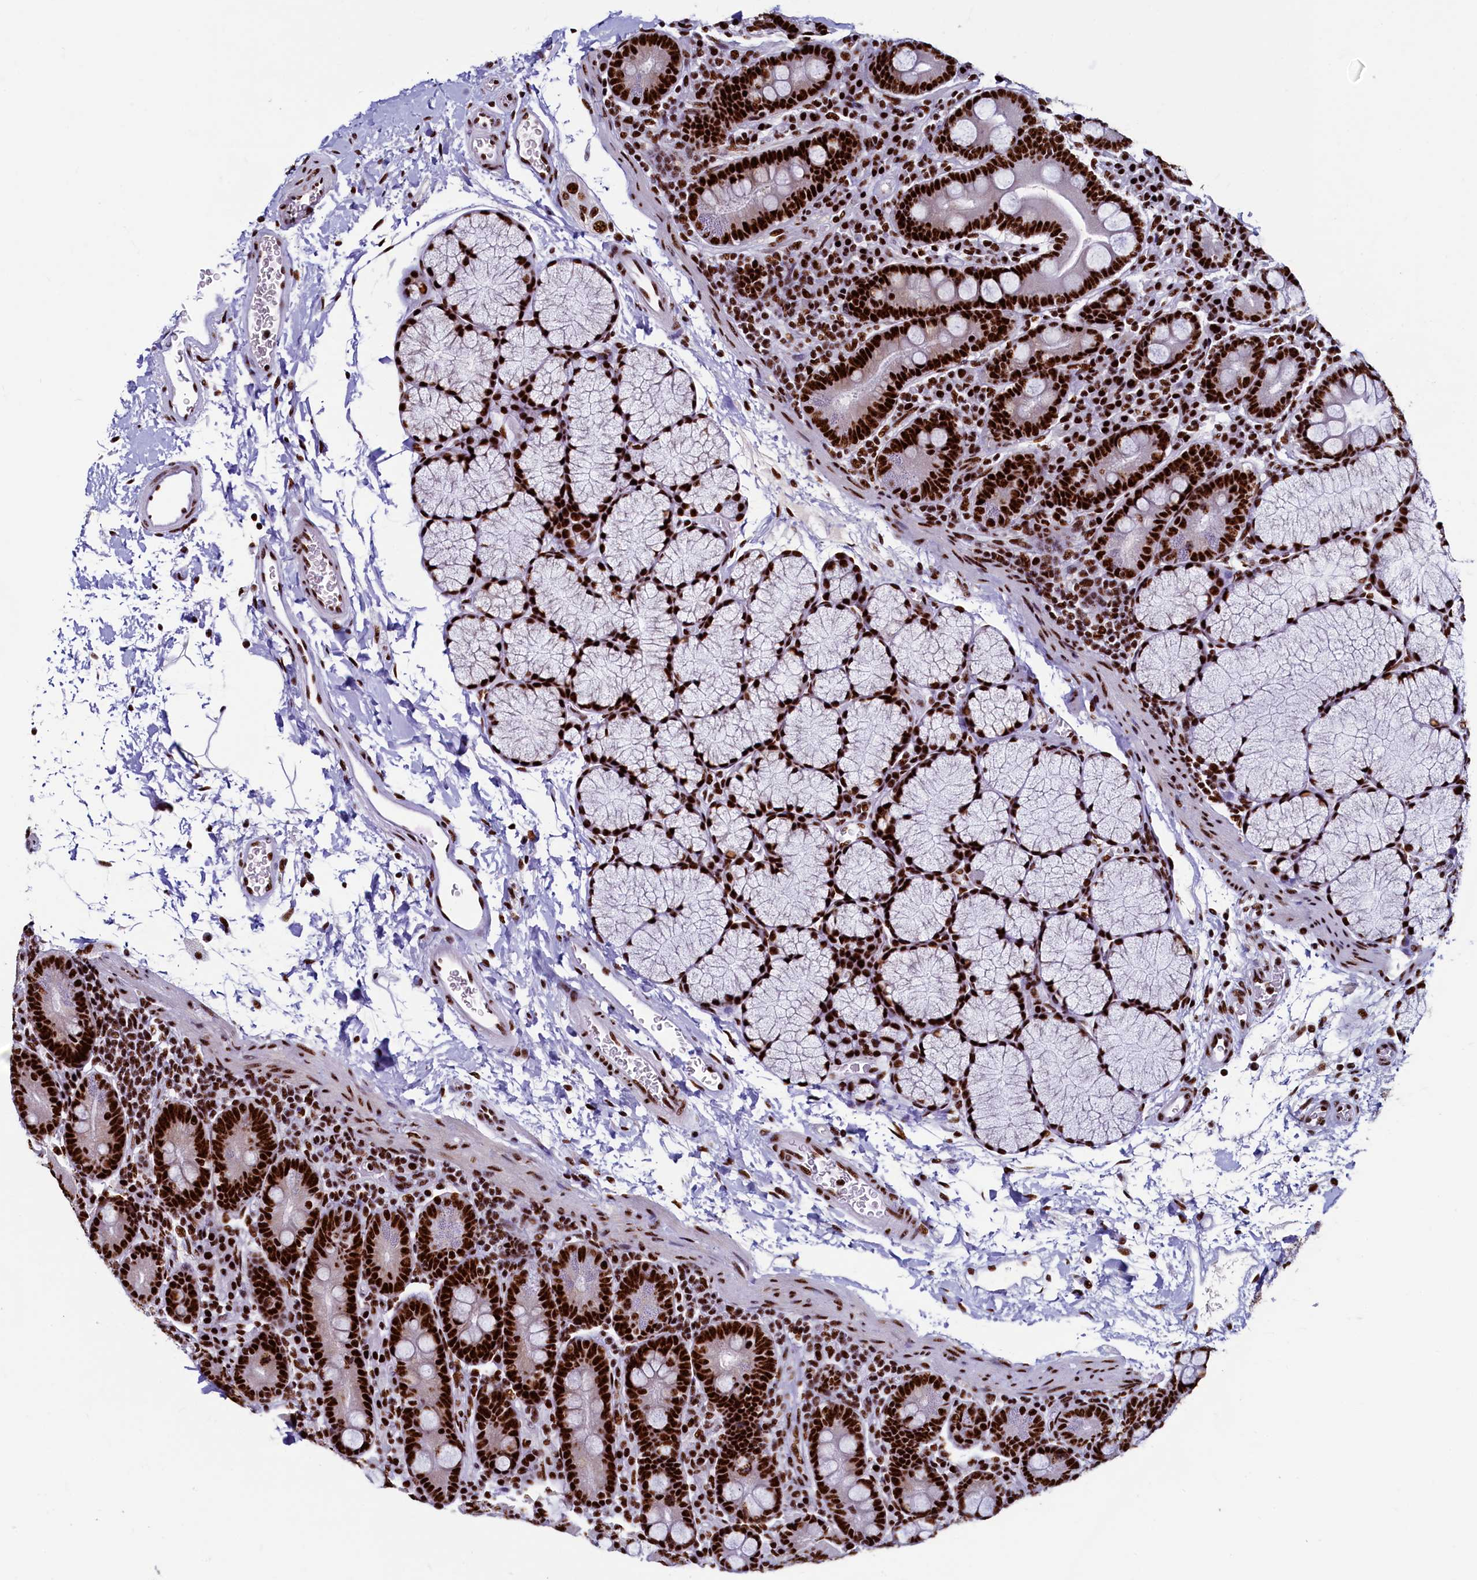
{"staining": {"intensity": "strong", "quantity": ">75%", "location": "nuclear"}, "tissue": "duodenum", "cell_type": "Glandular cells", "image_type": "normal", "snomed": [{"axis": "morphology", "description": "Normal tissue, NOS"}, {"axis": "topography", "description": "Duodenum"}], "caption": "Protein staining displays strong nuclear expression in about >75% of glandular cells in unremarkable duodenum.", "gene": "SRRM2", "patient": {"sex": "male", "age": 35}}